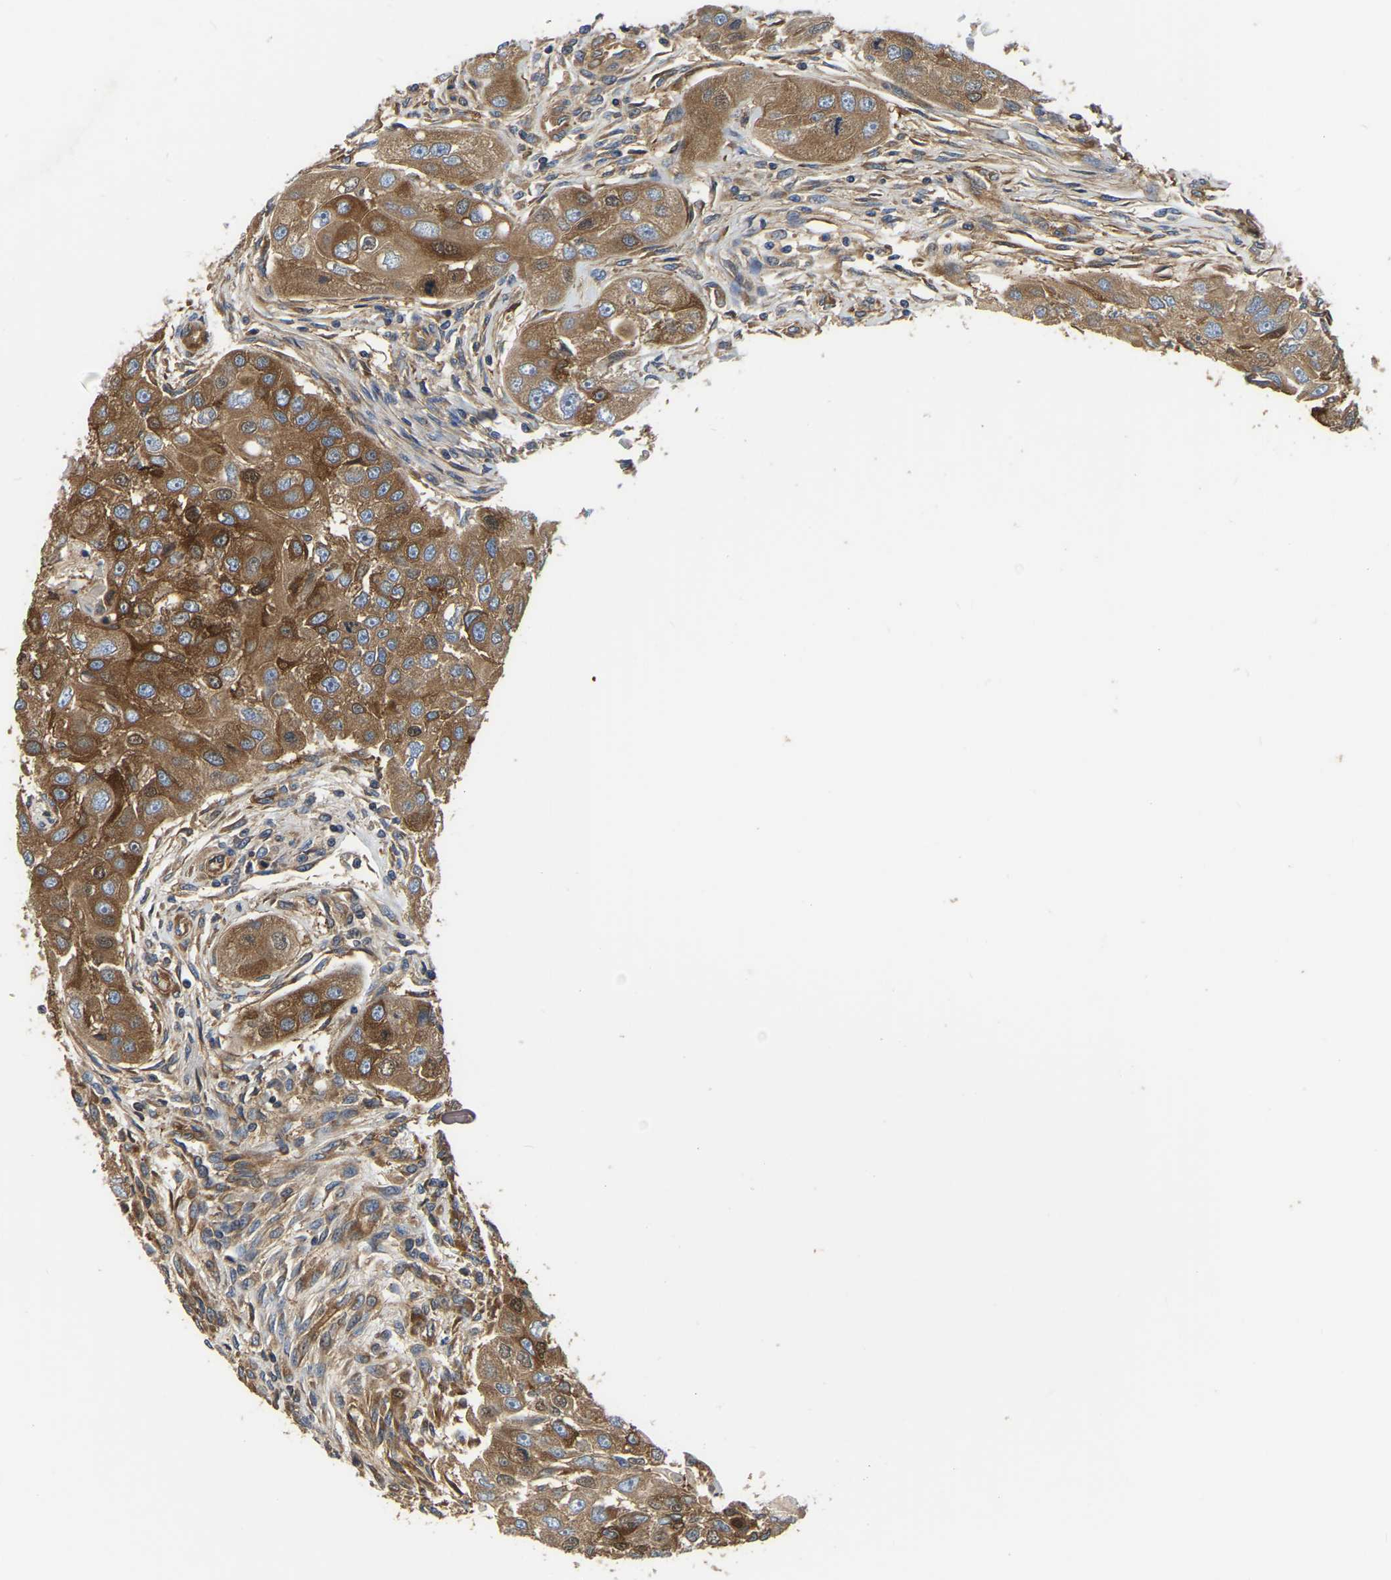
{"staining": {"intensity": "moderate", "quantity": ">75%", "location": "cytoplasmic/membranous"}, "tissue": "head and neck cancer", "cell_type": "Tumor cells", "image_type": "cancer", "snomed": [{"axis": "morphology", "description": "Normal tissue, NOS"}, {"axis": "morphology", "description": "Squamous cell carcinoma, NOS"}, {"axis": "topography", "description": "Skeletal muscle"}, {"axis": "topography", "description": "Head-Neck"}], "caption": "This histopathology image shows IHC staining of human squamous cell carcinoma (head and neck), with medium moderate cytoplasmic/membranous staining in about >75% of tumor cells.", "gene": "GARS1", "patient": {"sex": "male", "age": 51}}